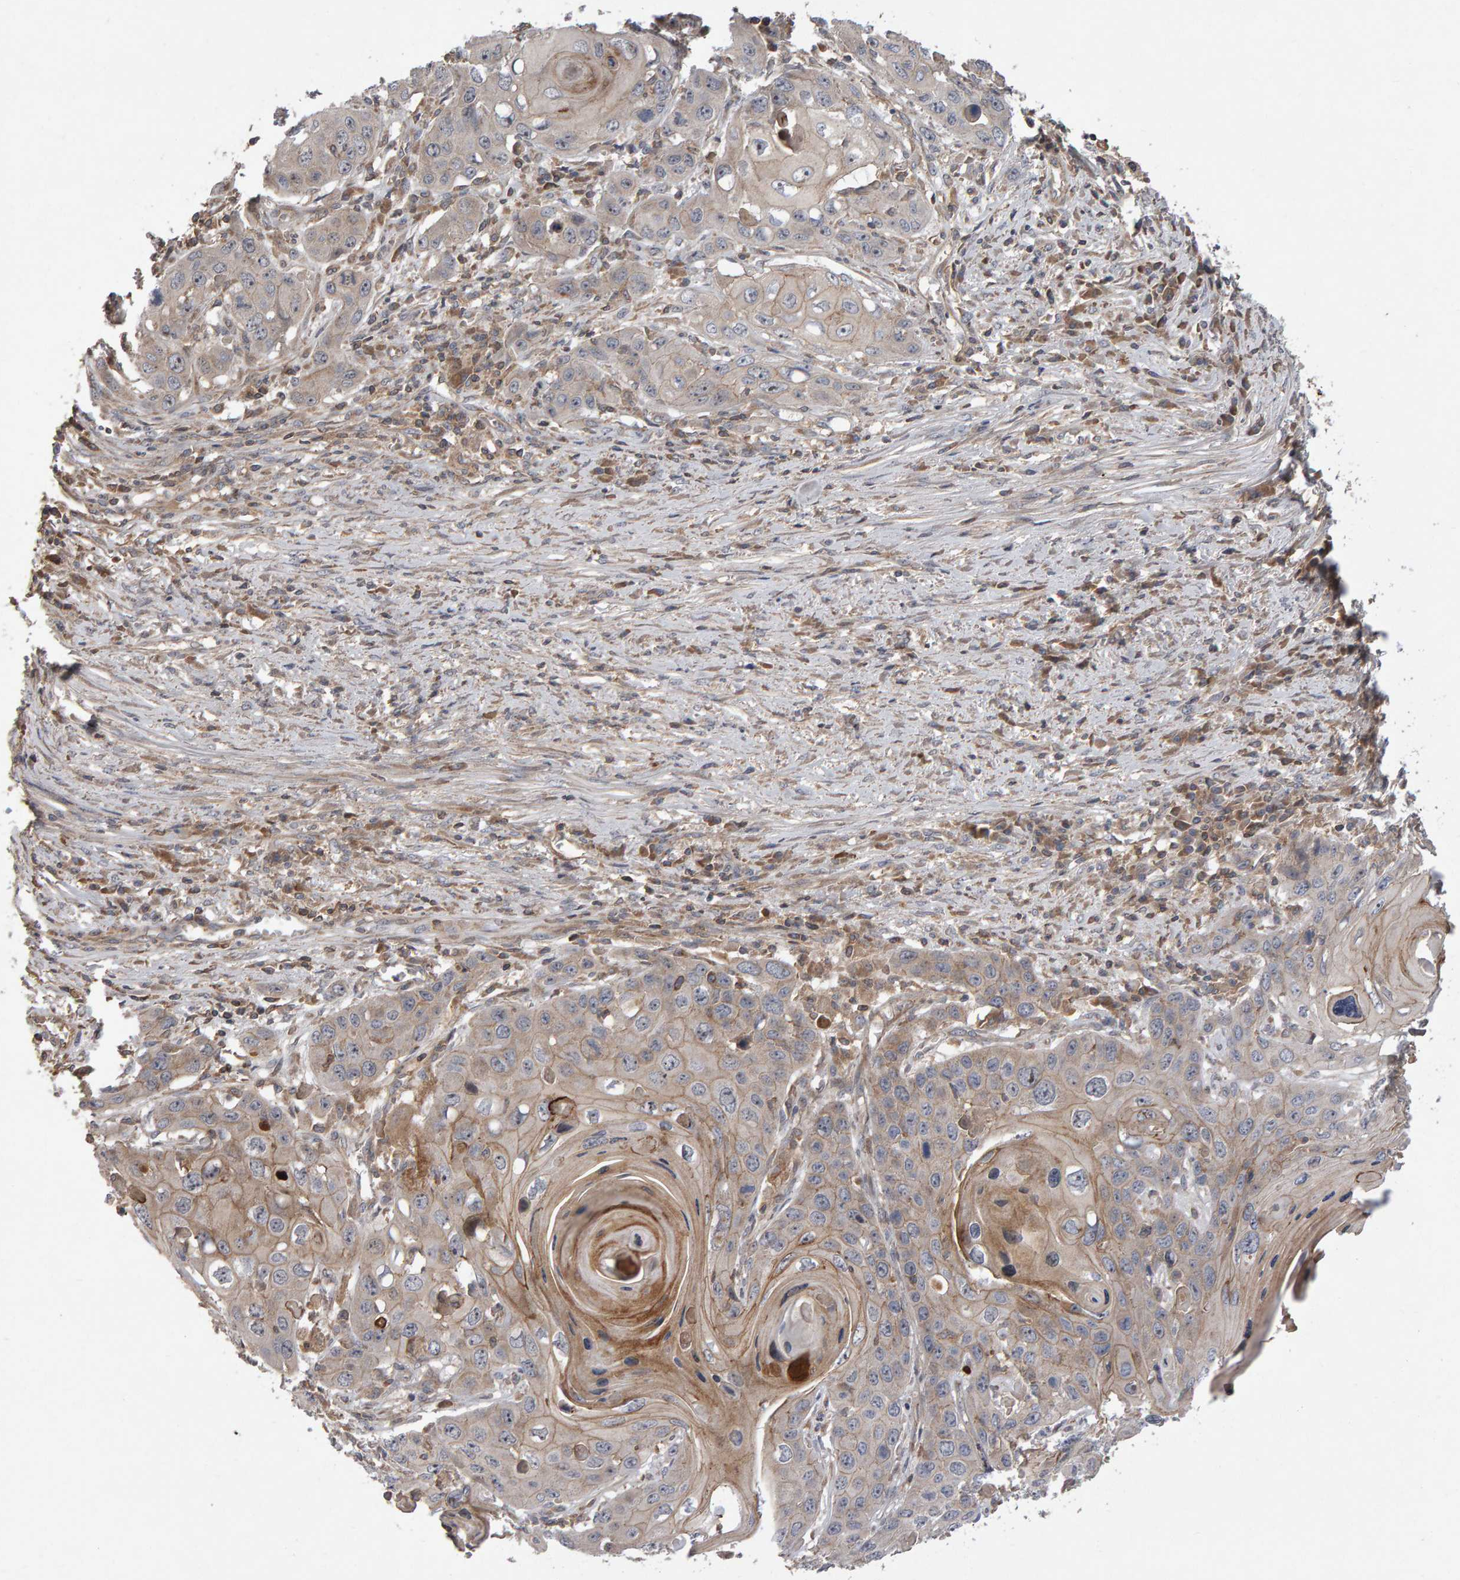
{"staining": {"intensity": "moderate", "quantity": "25%-75%", "location": "cytoplasmic/membranous"}, "tissue": "skin cancer", "cell_type": "Tumor cells", "image_type": "cancer", "snomed": [{"axis": "morphology", "description": "Squamous cell carcinoma, NOS"}, {"axis": "topography", "description": "Skin"}], "caption": "This photomicrograph exhibits IHC staining of squamous cell carcinoma (skin), with medium moderate cytoplasmic/membranous positivity in about 25%-75% of tumor cells.", "gene": "PGS1", "patient": {"sex": "male", "age": 55}}